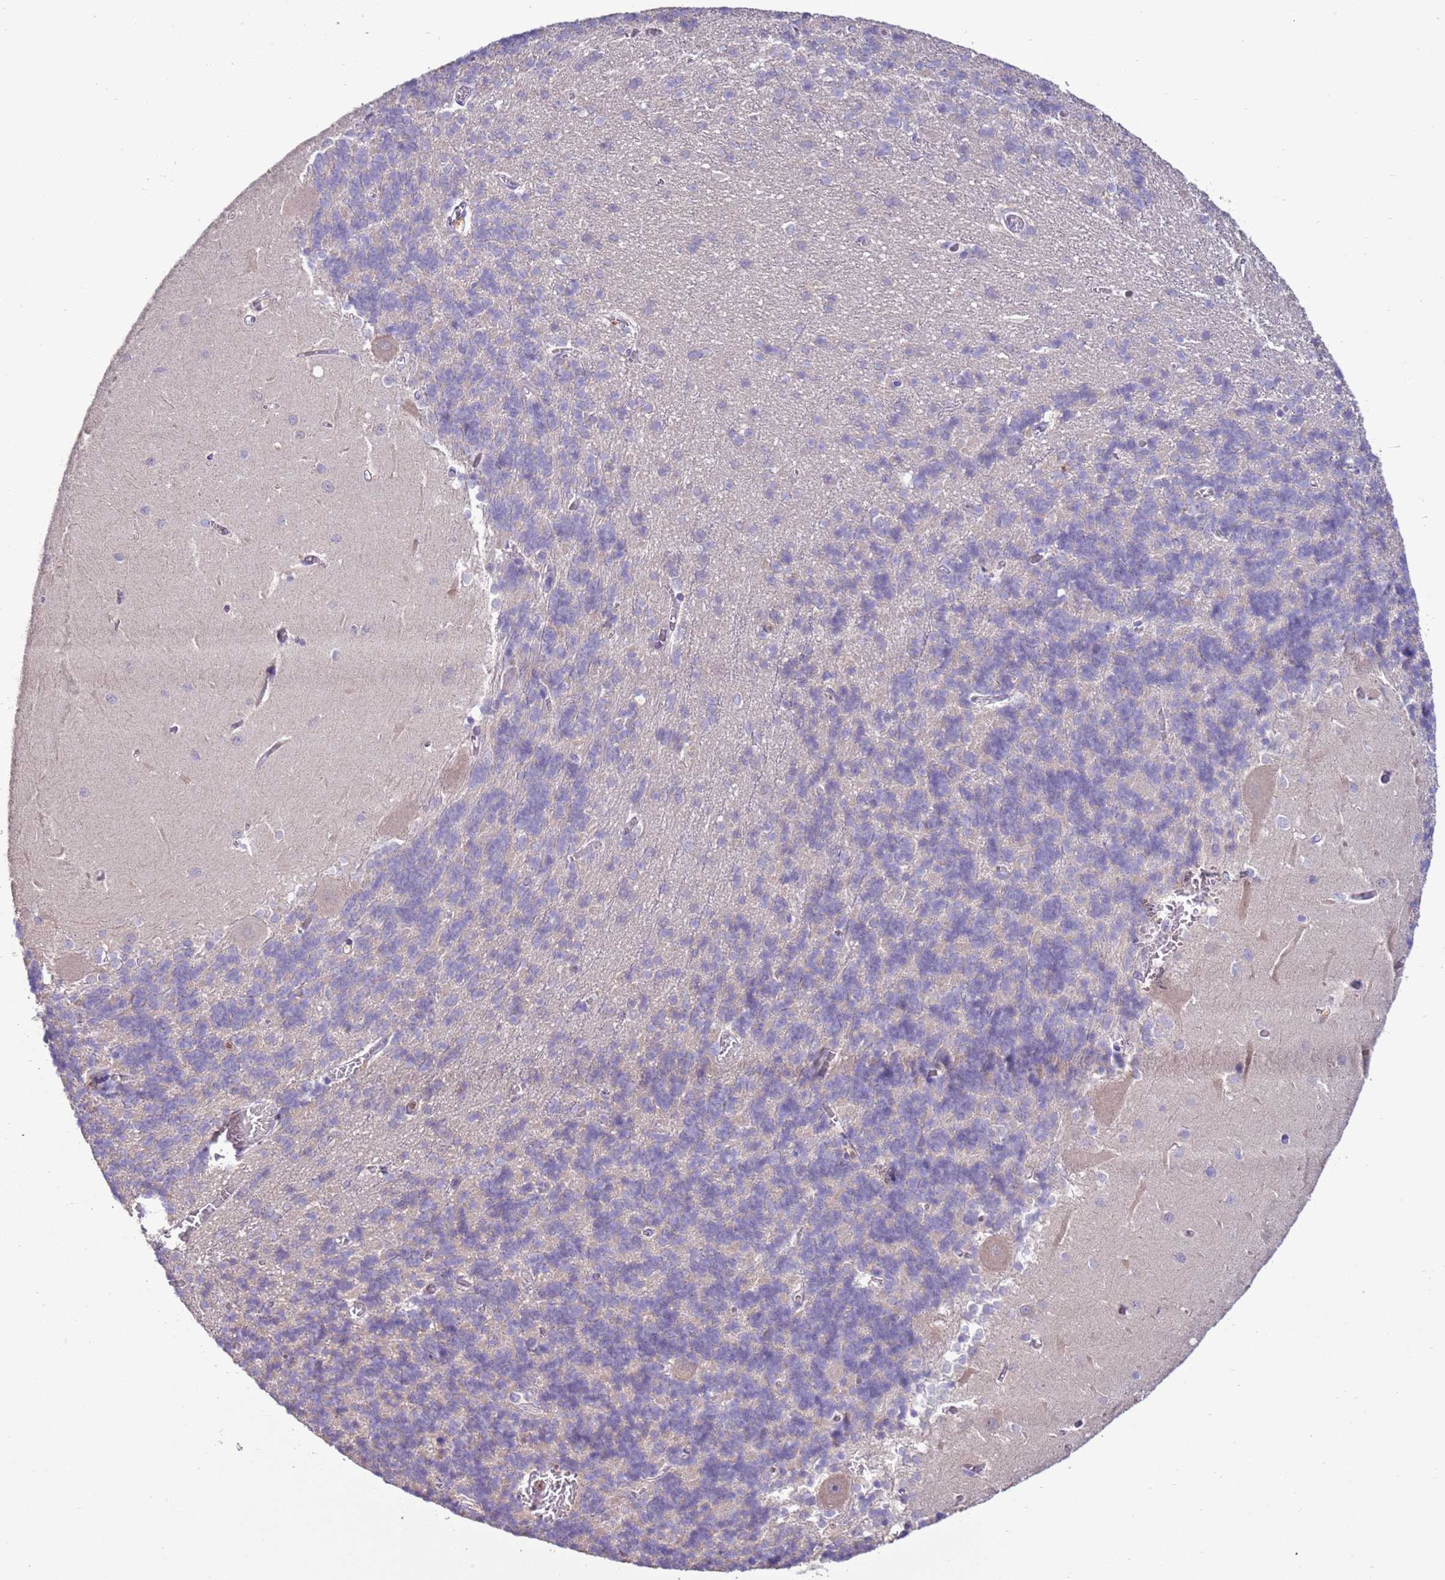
{"staining": {"intensity": "negative", "quantity": "none", "location": "none"}, "tissue": "cerebellum", "cell_type": "Cells in granular layer", "image_type": "normal", "snomed": [{"axis": "morphology", "description": "Normal tissue, NOS"}, {"axis": "topography", "description": "Cerebellum"}], "caption": "Cerebellum stained for a protein using immunohistochemistry (IHC) reveals no staining cells in granular layer.", "gene": "IL2RG", "patient": {"sex": "male", "age": 37}}